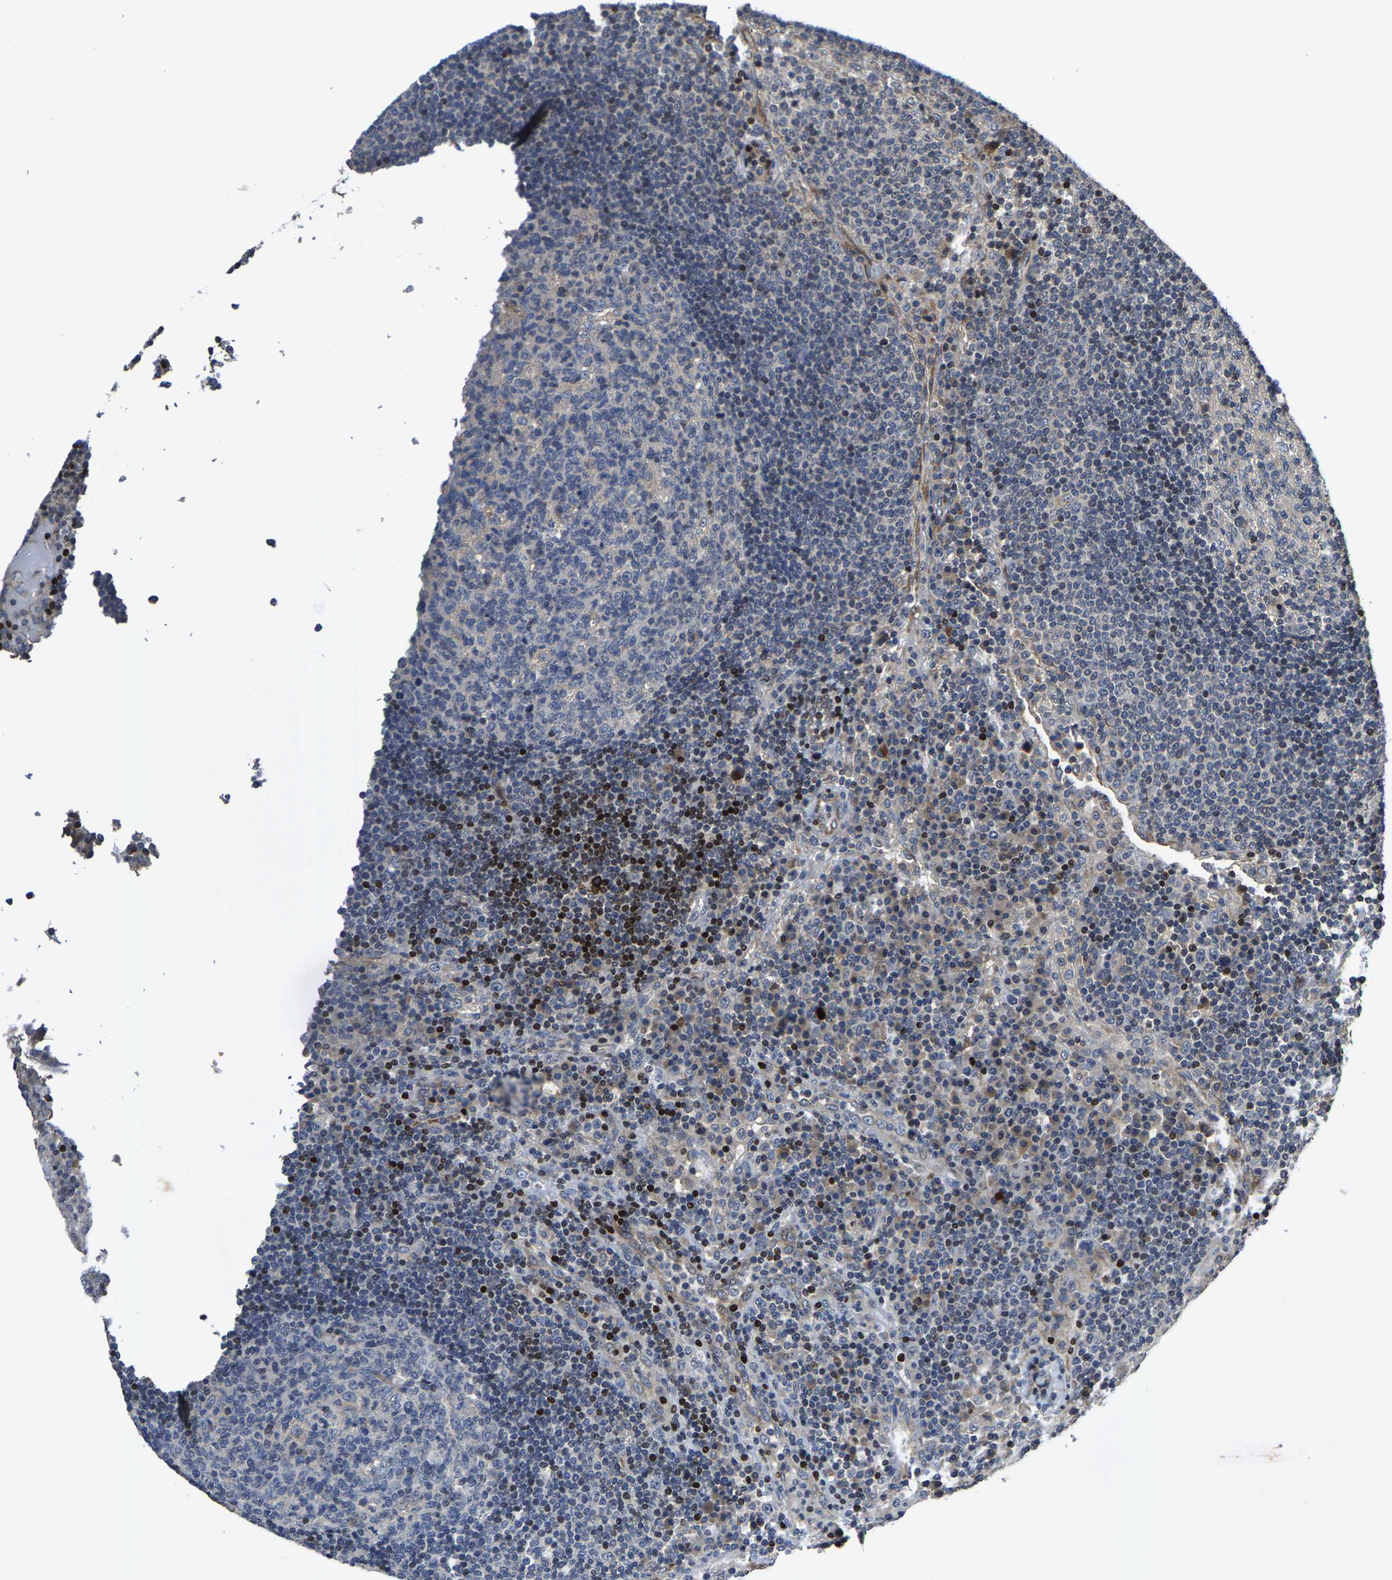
{"staining": {"intensity": "negative", "quantity": "none", "location": "none"}, "tissue": "lymph node", "cell_type": "Germinal center cells", "image_type": "normal", "snomed": [{"axis": "morphology", "description": "Normal tissue, NOS"}, {"axis": "topography", "description": "Lymph node"}], "caption": "This is an IHC image of benign lymph node. There is no positivity in germinal center cells.", "gene": "AGBL3", "patient": {"sex": "female", "age": 53}}